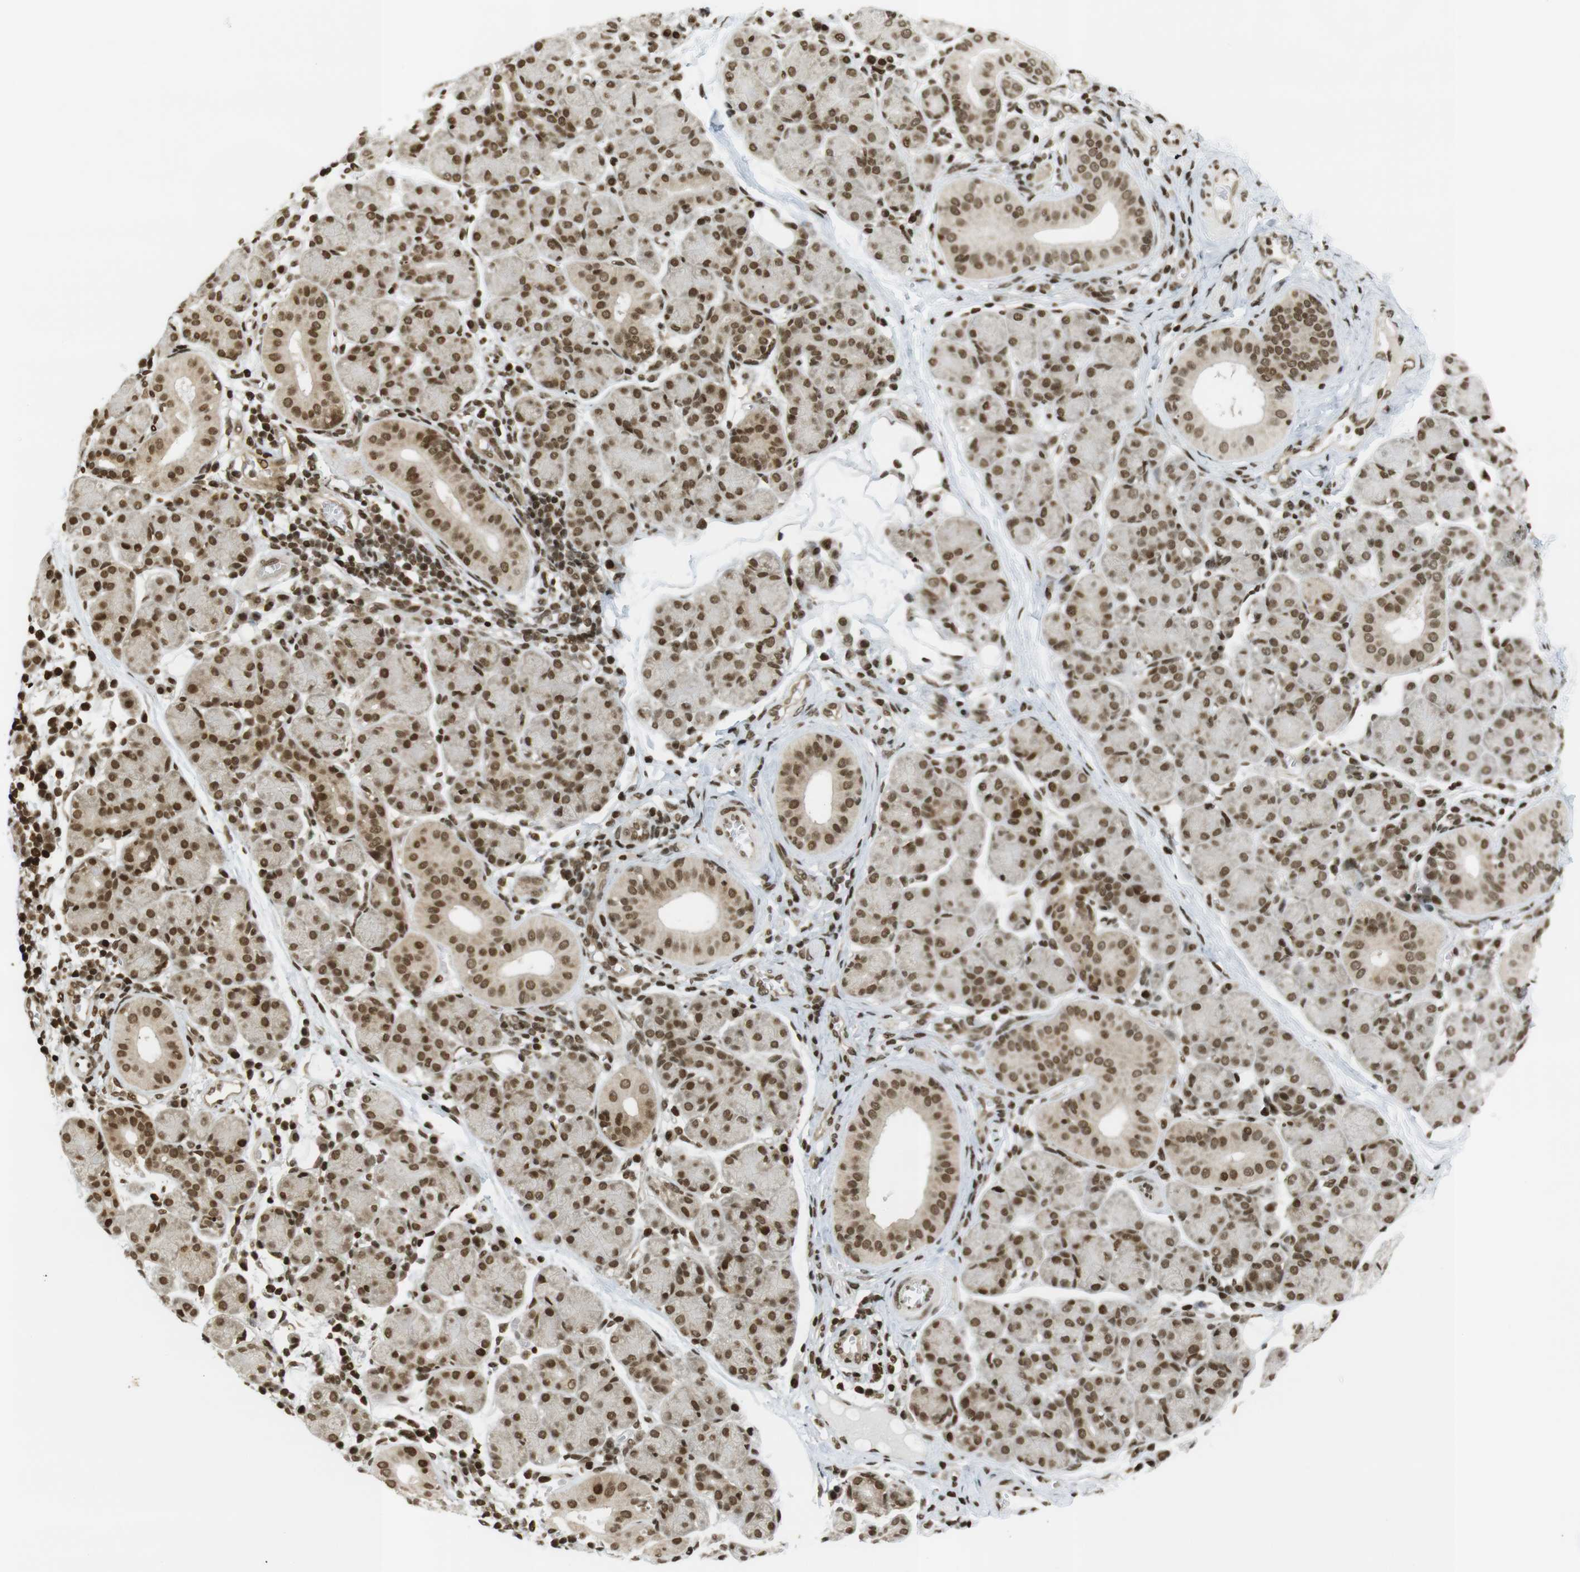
{"staining": {"intensity": "strong", "quantity": ">75%", "location": "nuclear"}, "tissue": "salivary gland", "cell_type": "Glandular cells", "image_type": "normal", "snomed": [{"axis": "morphology", "description": "Normal tissue, NOS"}, {"axis": "morphology", "description": "Inflammation, NOS"}, {"axis": "topography", "description": "Lymph node"}, {"axis": "topography", "description": "Salivary gland"}], "caption": "Immunohistochemical staining of benign salivary gland exhibits >75% levels of strong nuclear protein staining in approximately >75% of glandular cells. The protein is shown in brown color, while the nuclei are stained blue.", "gene": "RUVBL2", "patient": {"sex": "male", "age": 3}}